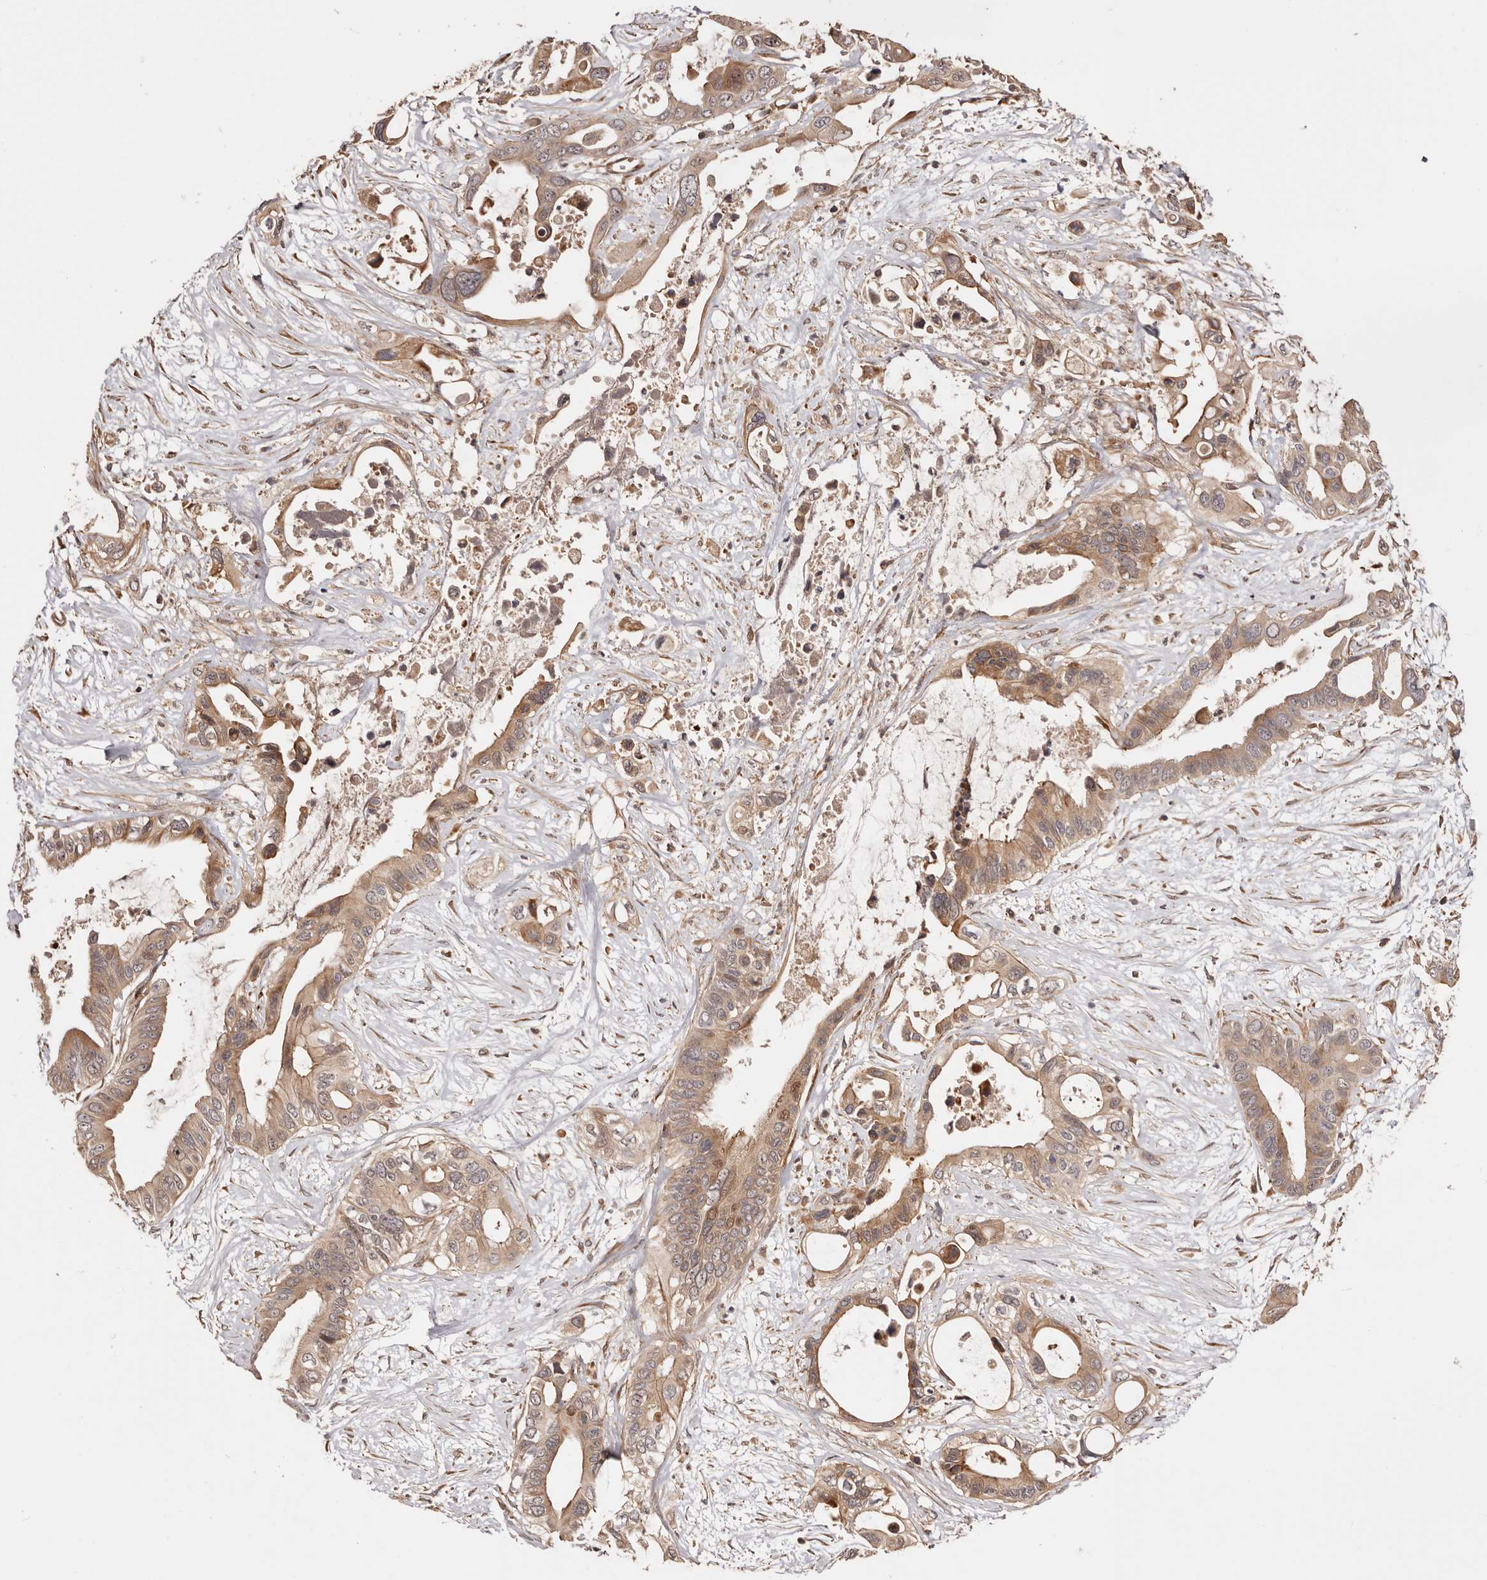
{"staining": {"intensity": "moderate", "quantity": ">75%", "location": "cytoplasmic/membranous,nuclear"}, "tissue": "pancreatic cancer", "cell_type": "Tumor cells", "image_type": "cancer", "snomed": [{"axis": "morphology", "description": "Adenocarcinoma, NOS"}, {"axis": "topography", "description": "Pancreas"}], "caption": "This is a photomicrograph of IHC staining of pancreatic cancer (adenocarcinoma), which shows moderate staining in the cytoplasmic/membranous and nuclear of tumor cells.", "gene": "PTPN22", "patient": {"sex": "male", "age": 66}}